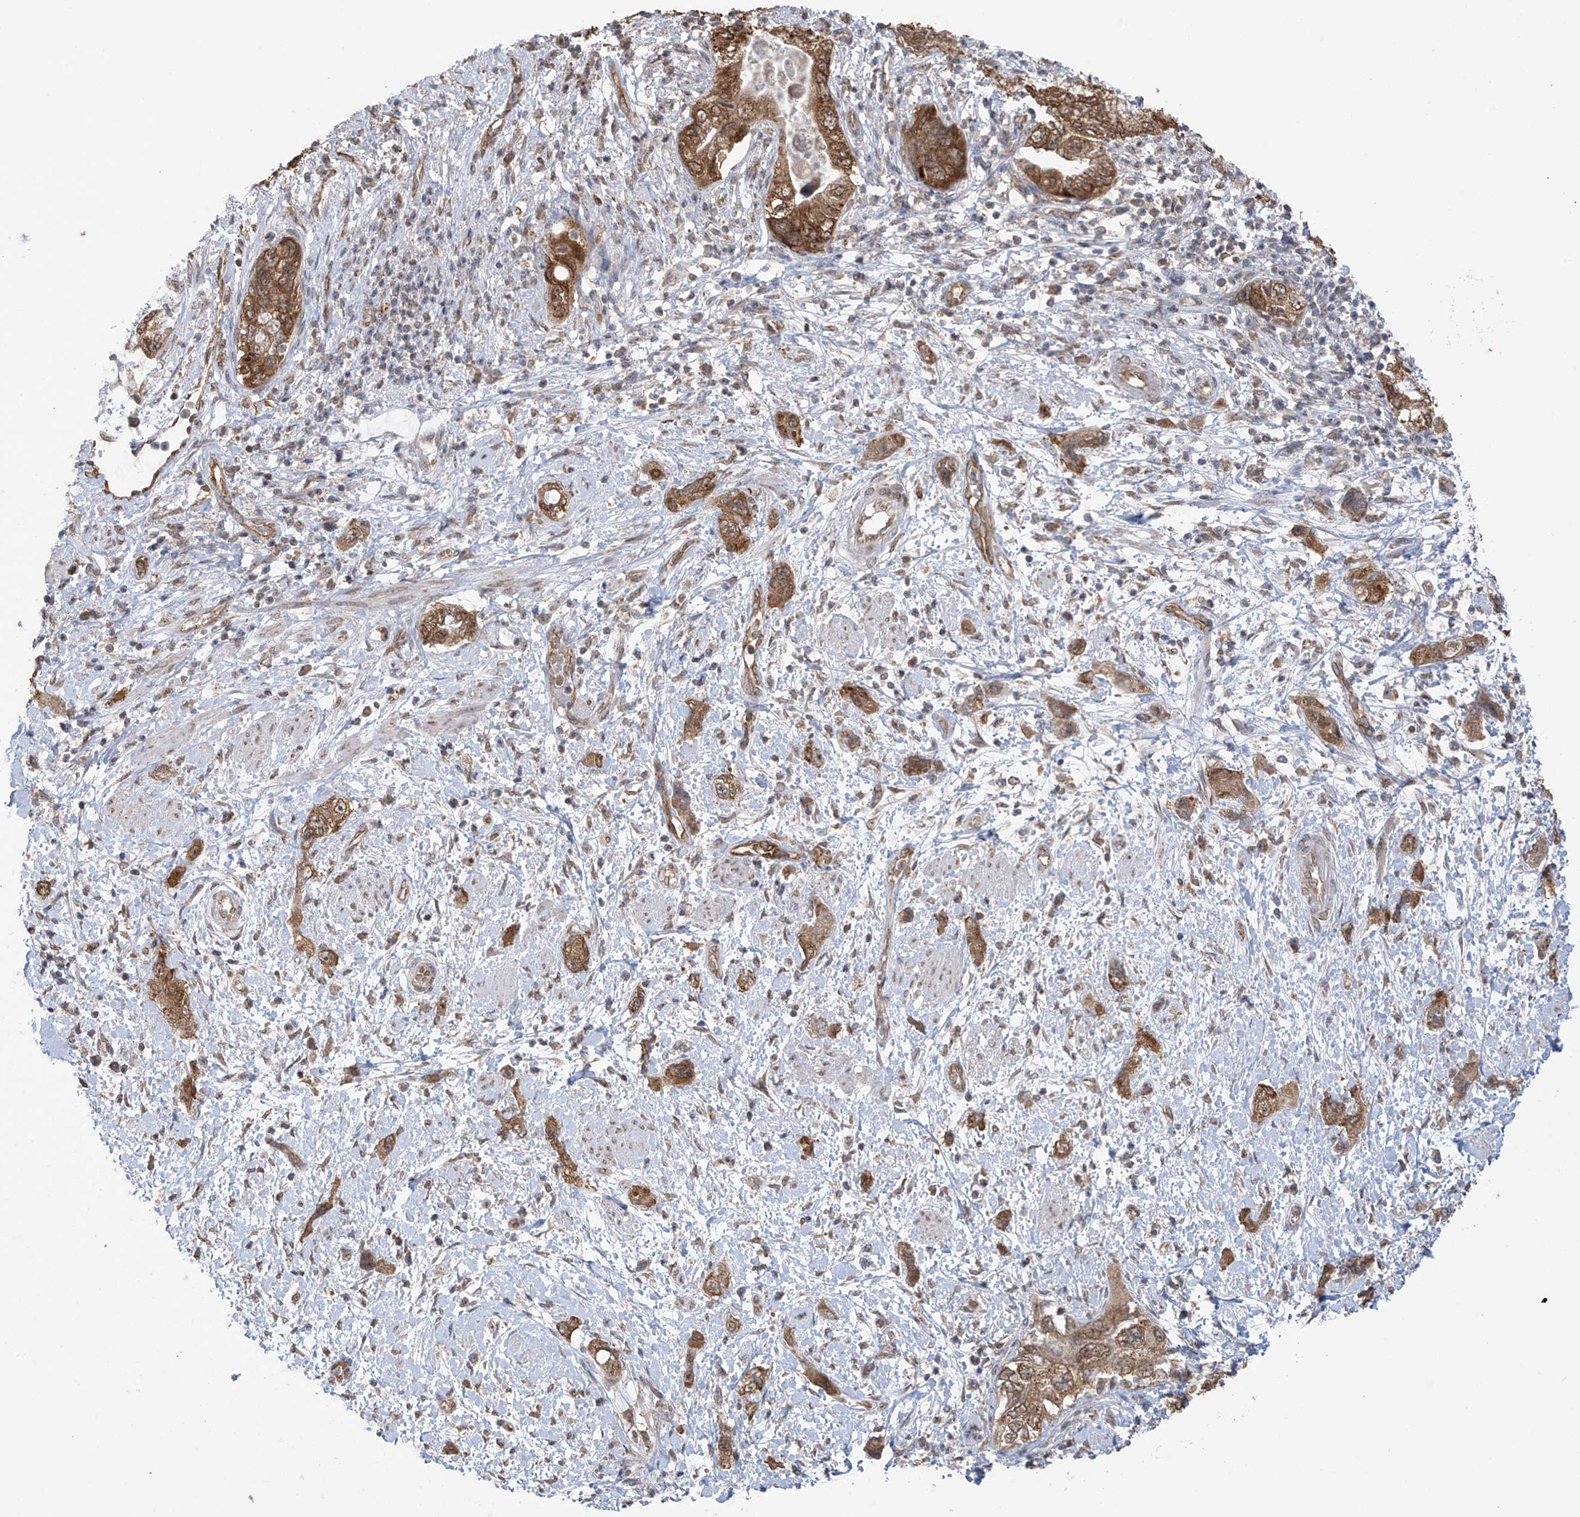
{"staining": {"intensity": "strong", "quantity": ">75%", "location": "cytoplasmic/membranous,nuclear"}, "tissue": "pancreatic cancer", "cell_type": "Tumor cells", "image_type": "cancer", "snomed": [{"axis": "morphology", "description": "Adenocarcinoma, NOS"}, {"axis": "topography", "description": "Pancreas"}], "caption": "The photomicrograph displays staining of pancreatic cancer (adenocarcinoma), revealing strong cytoplasmic/membranous and nuclear protein positivity (brown color) within tumor cells. The staining was performed using DAB (3,3'-diaminobenzidine) to visualize the protein expression in brown, while the nuclei were stained in blue with hematoxylin (Magnification: 20x).", "gene": "KIAA1522", "patient": {"sex": "female", "age": 73}}